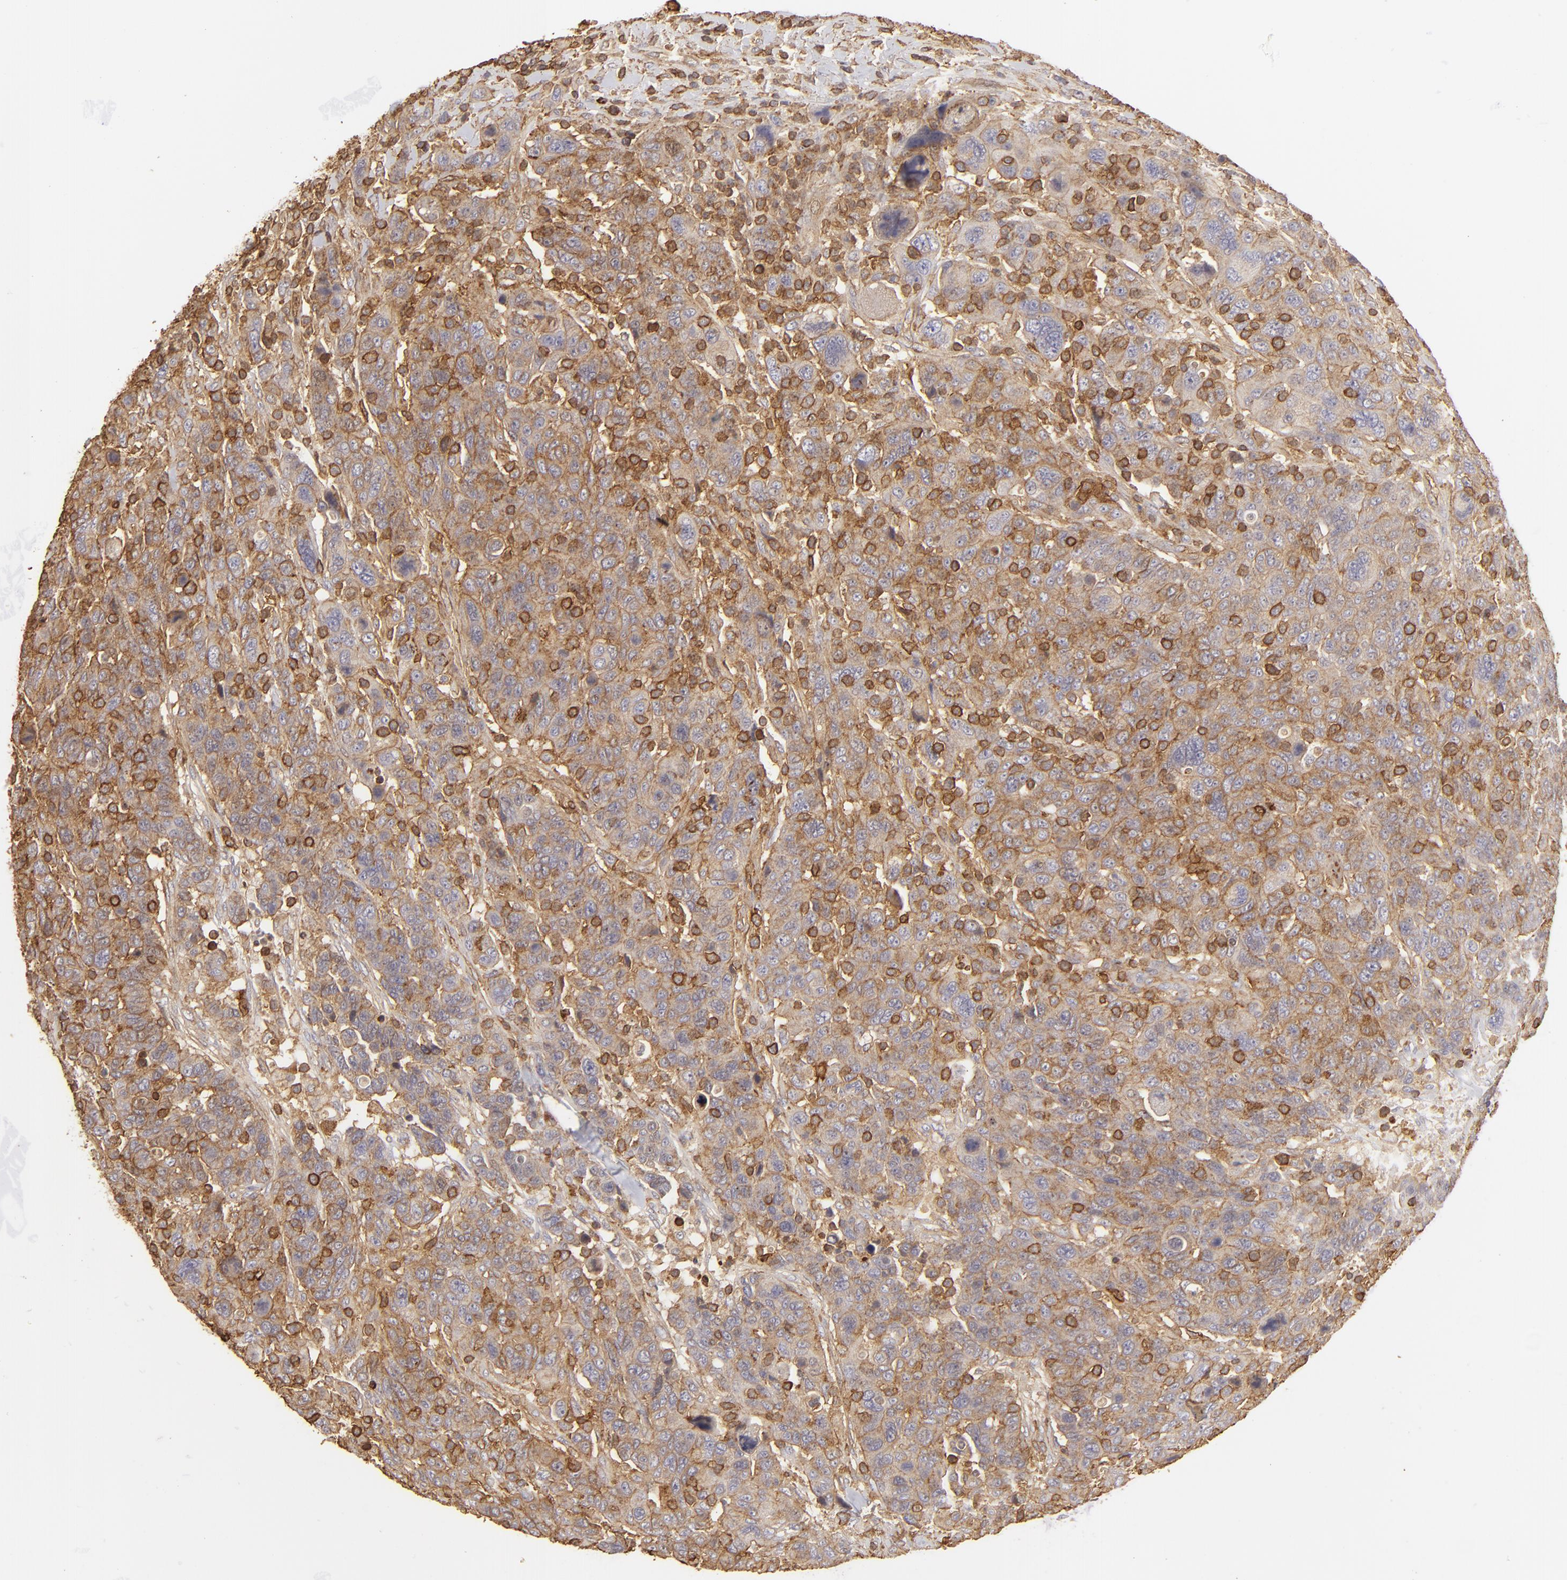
{"staining": {"intensity": "strong", "quantity": ">75%", "location": "cytoplasmic/membranous"}, "tissue": "breast cancer", "cell_type": "Tumor cells", "image_type": "cancer", "snomed": [{"axis": "morphology", "description": "Duct carcinoma"}, {"axis": "topography", "description": "Breast"}], "caption": "Breast cancer (invasive ductal carcinoma) tissue exhibits strong cytoplasmic/membranous expression in approximately >75% of tumor cells, visualized by immunohistochemistry.", "gene": "ACTB", "patient": {"sex": "female", "age": 37}}